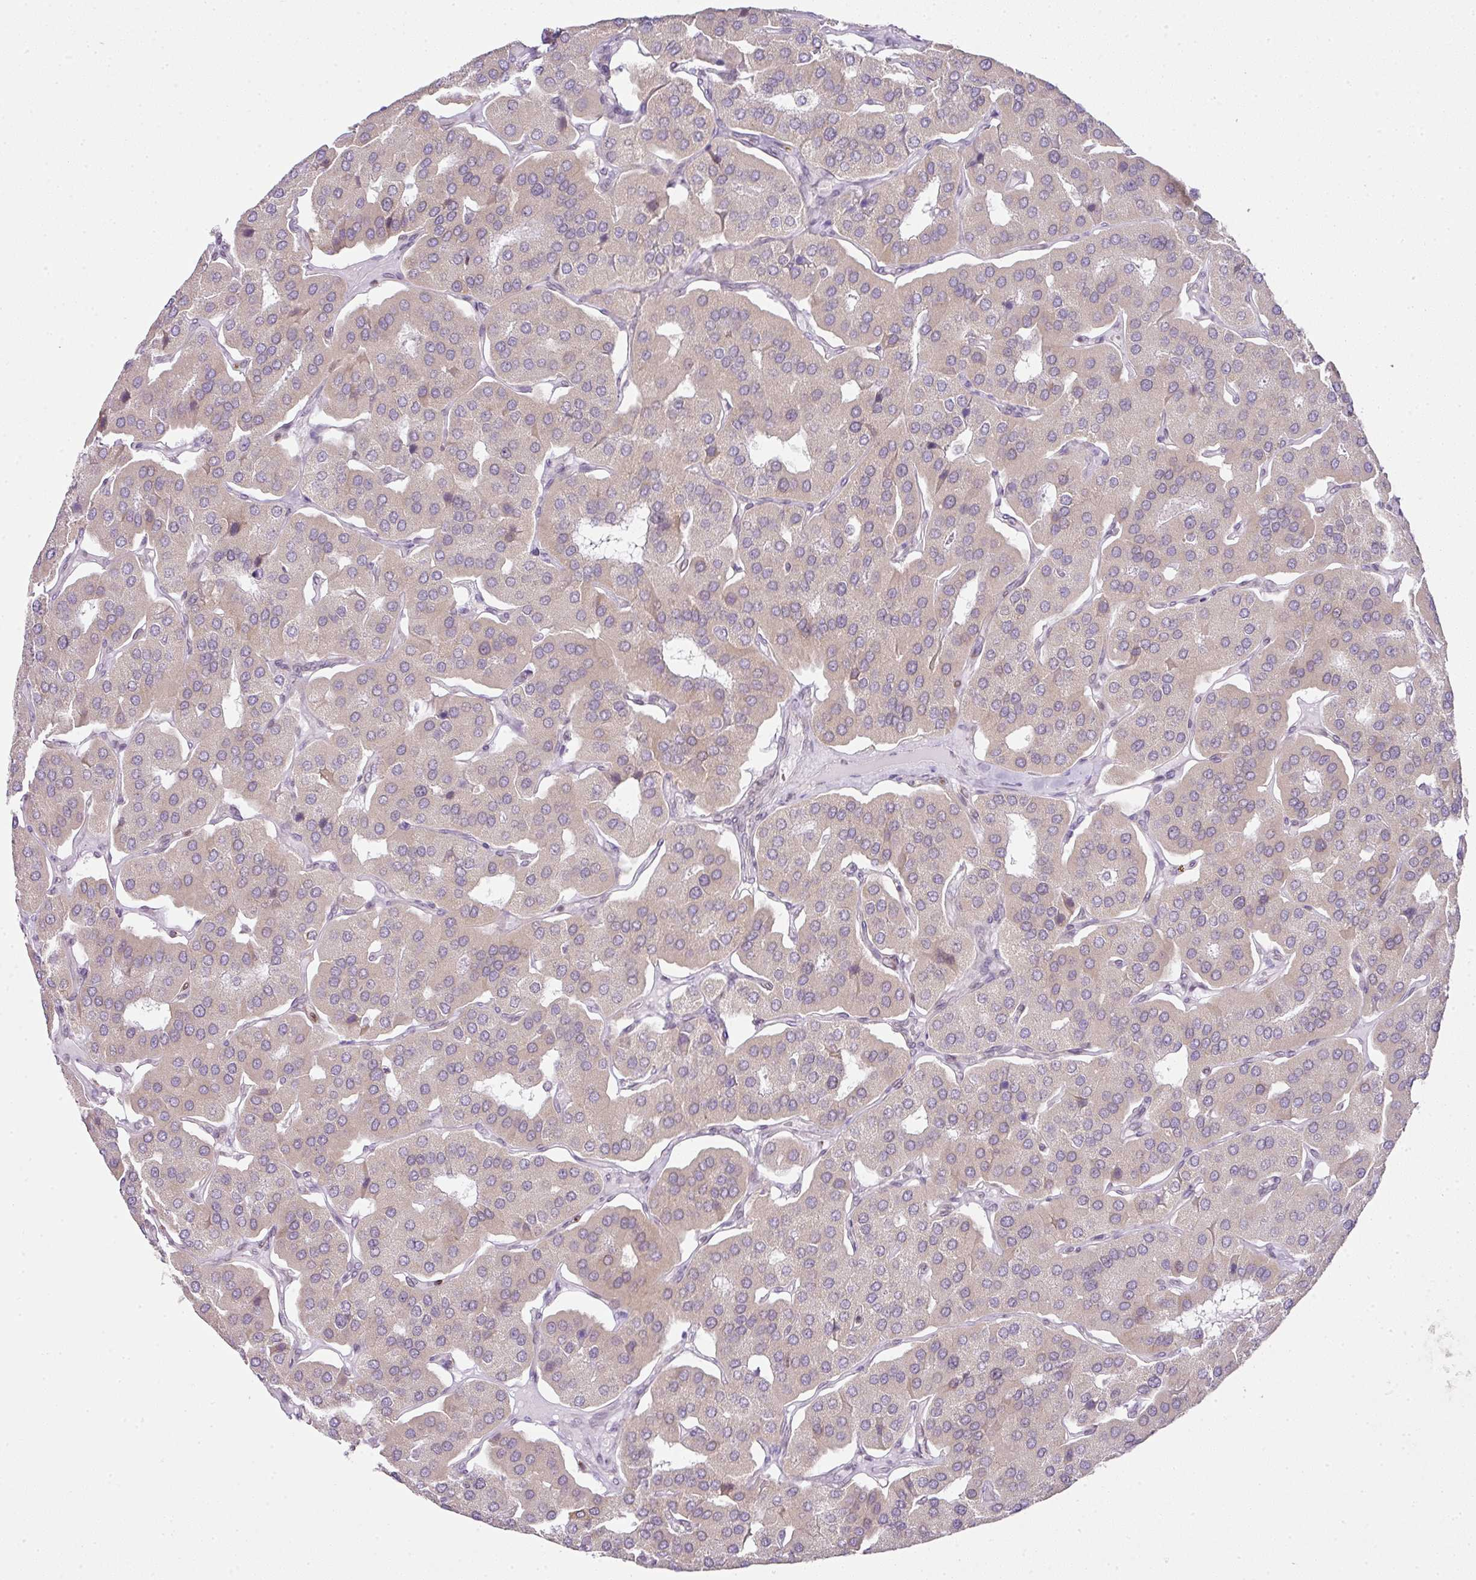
{"staining": {"intensity": "weak", "quantity": "<25%", "location": "cytoplasmic/membranous"}, "tissue": "parathyroid gland", "cell_type": "Glandular cells", "image_type": "normal", "snomed": [{"axis": "morphology", "description": "Normal tissue, NOS"}, {"axis": "morphology", "description": "Adenoma, NOS"}, {"axis": "topography", "description": "Parathyroid gland"}], "caption": "High magnification brightfield microscopy of unremarkable parathyroid gland stained with DAB (3,3'-diaminobenzidine) (brown) and counterstained with hematoxylin (blue): glandular cells show no significant positivity.", "gene": "FAM32A", "patient": {"sex": "female", "age": 86}}